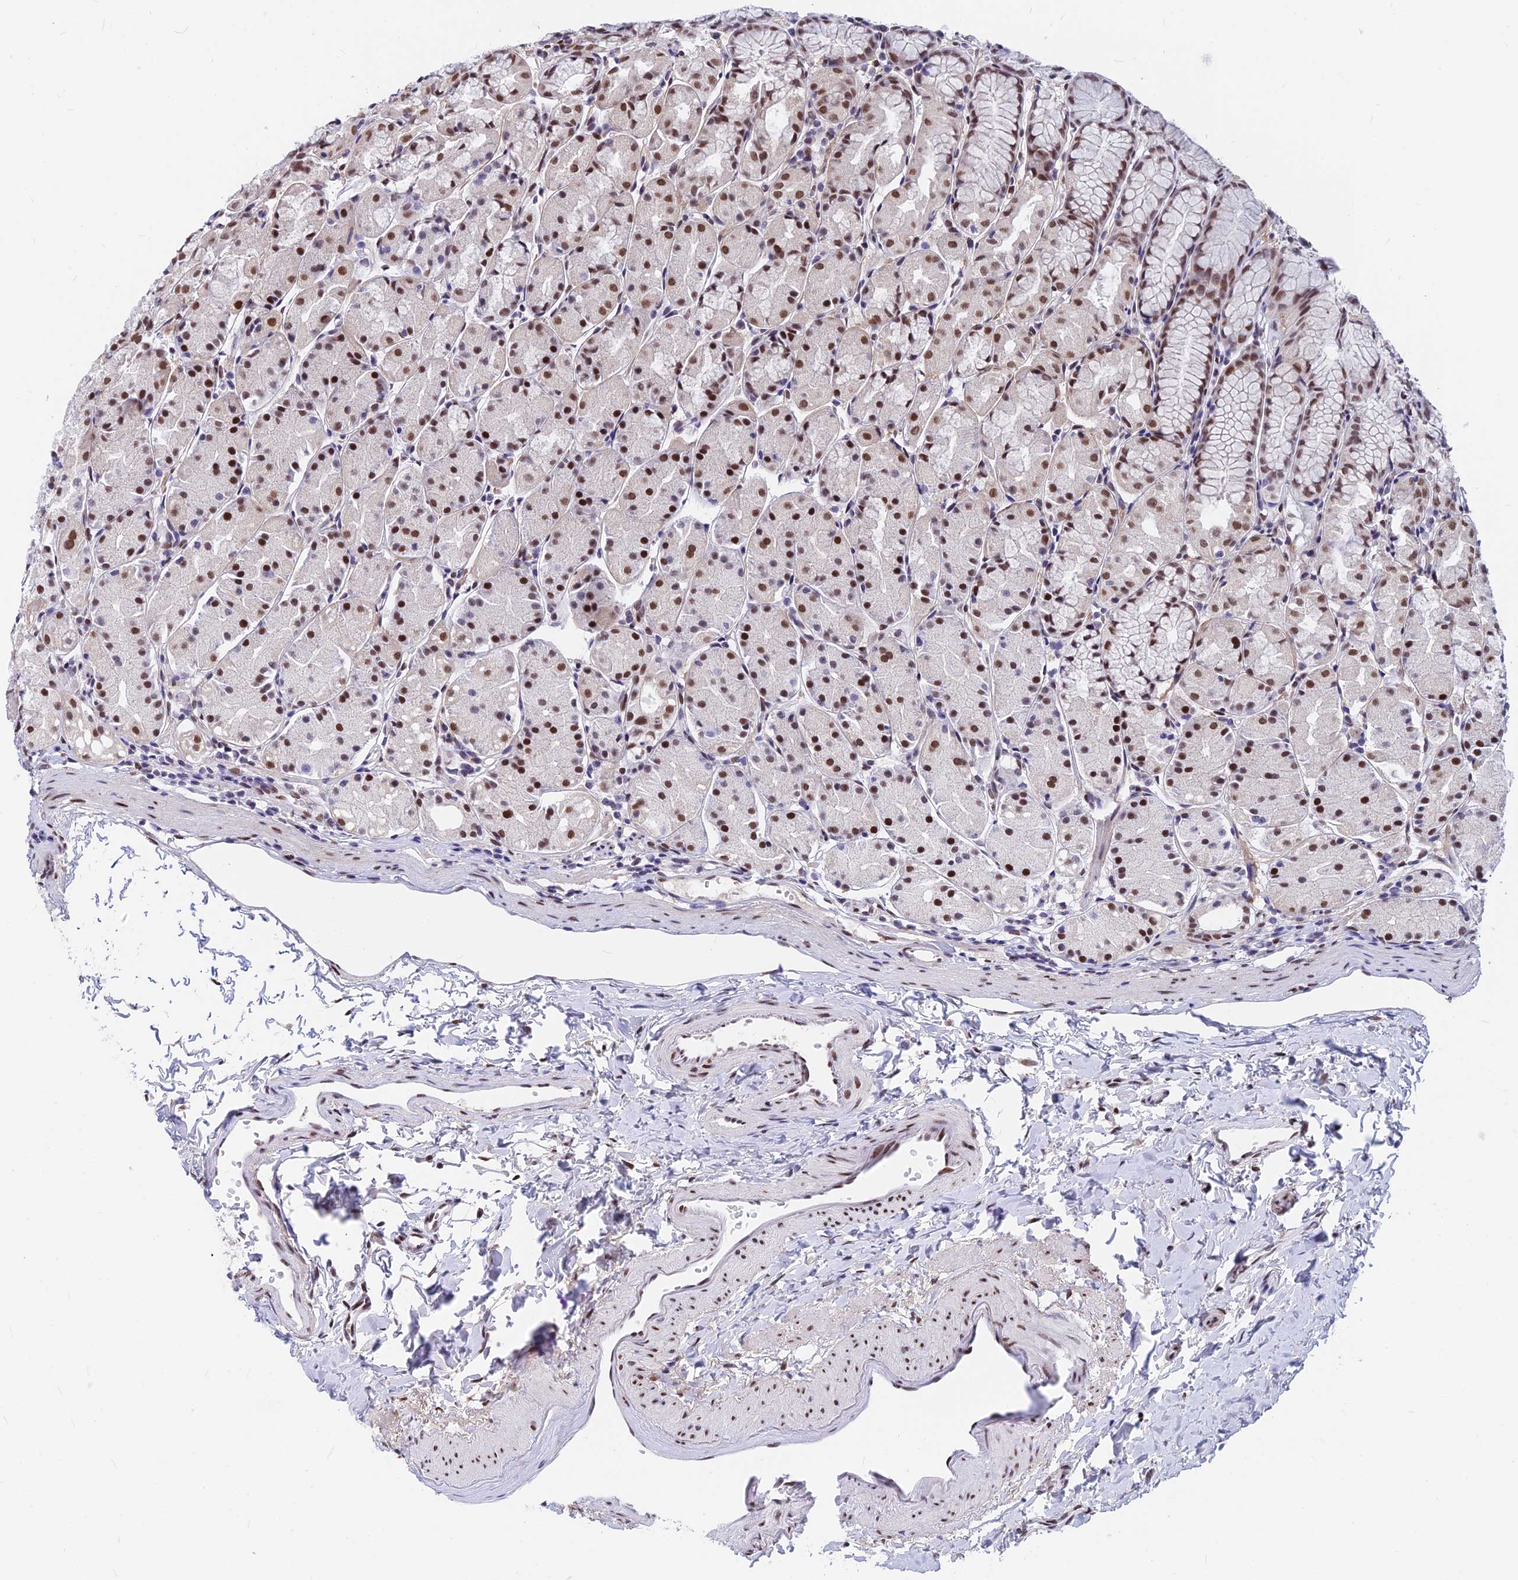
{"staining": {"intensity": "moderate", "quantity": ">75%", "location": "nuclear"}, "tissue": "stomach", "cell_type": "Glandular cells", "image_type": "normal", "snomed": [{"axis": "morphology", "description": "Normal tissue, NOS"}, {"axis": "topography", "description": "Stomach, upper"}], "caption": "Immunohistochemical staining of unremarkable stomach shows moderate nuclear protein positivity in approximately >75% of glandular cells. (Stains: DAB in brown, nuclei in blue, Microscopy: brightfield microscopy at high magnification).", "gene": "KCTD13", "patient": {"sex": "male", "age": 47}}